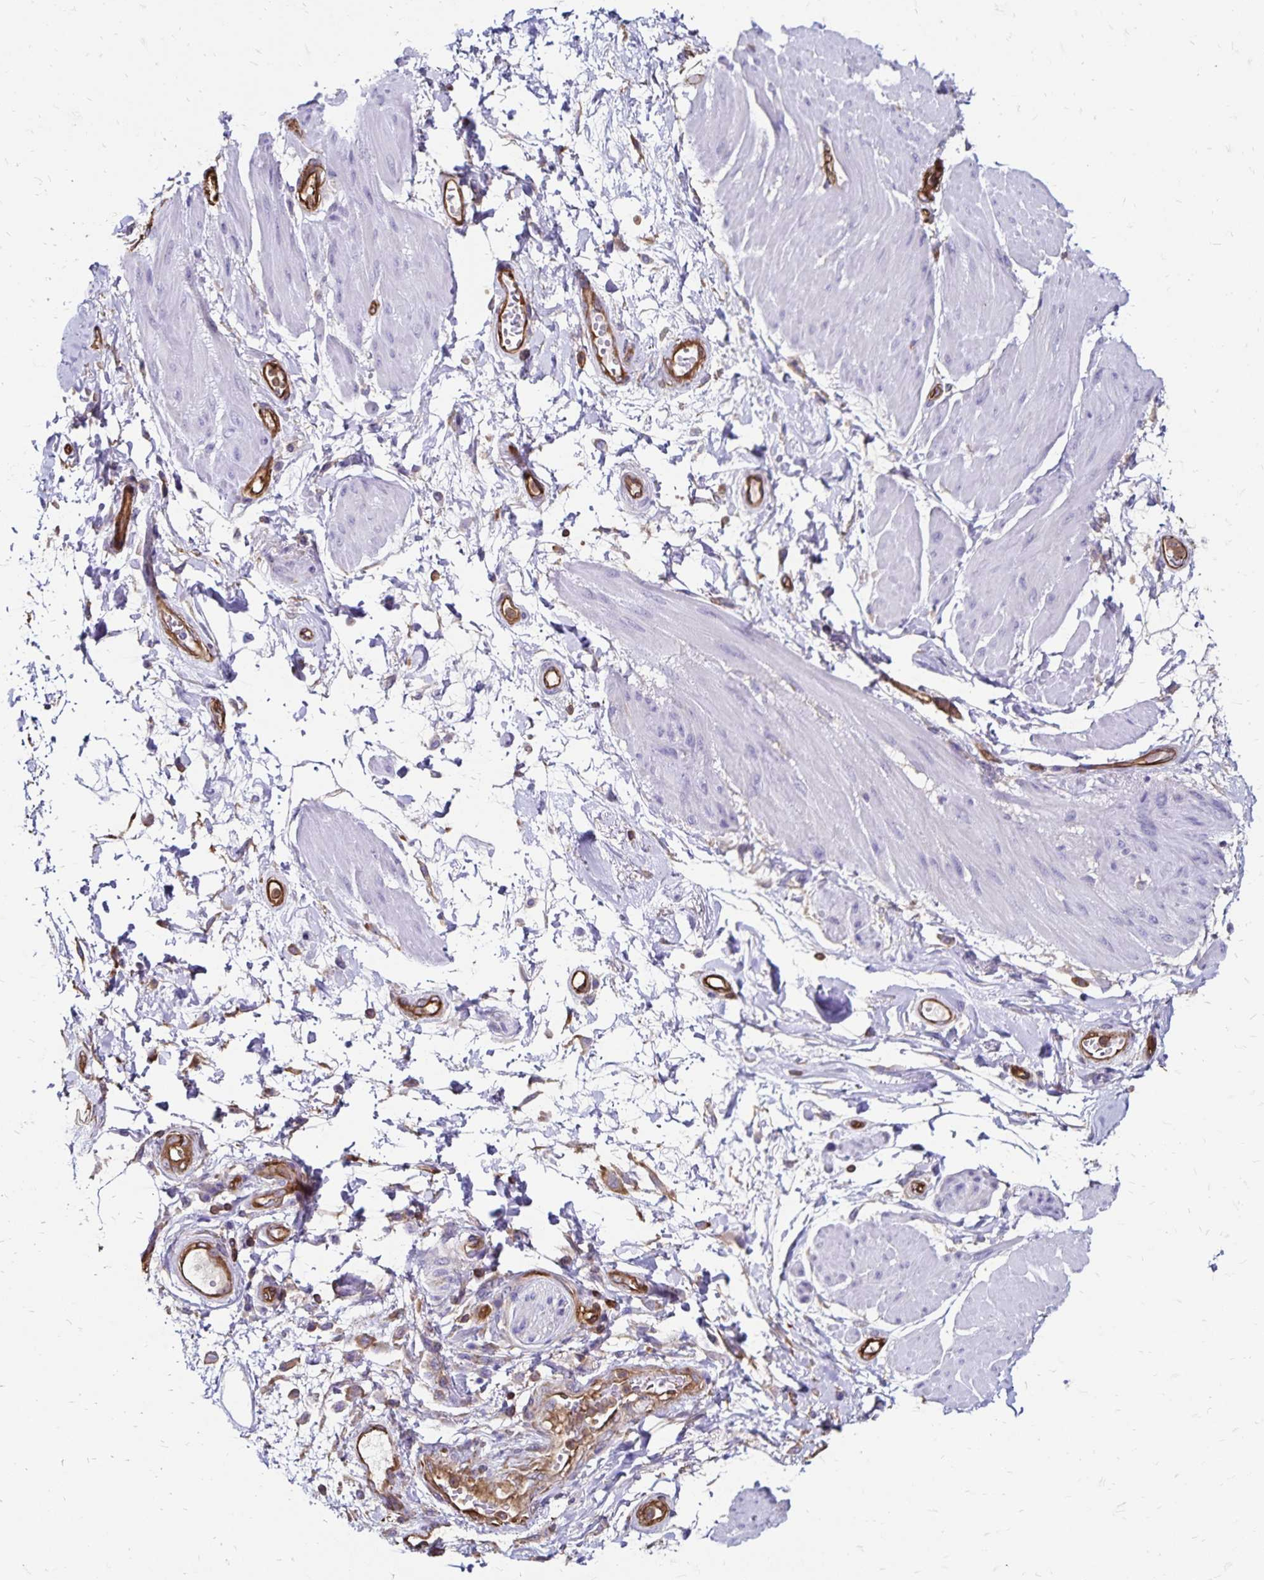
{"staining": {"intensity": "negative", "quantity": "none", "location": "none"}, "tissue": "adipose tissue", "cell_type": "Adipocytes", "image_type": "normal", "snomed": [{"axis": "morphology", "description": "Normal tissue, NOS"}, {"axis": "topography", "description": "Urinary bladder"}, {"axis": "topography", "description": "Peripheral nerve tissue"}], "caption": "Immunohistochemical staining of normal adipose tissue reveals no significant expression in adipocytes. (Brightfield microscopy of DAB IHC at high magnification).", "gene": "RPRML", "patient": {"sex": "female", "age": 60}}